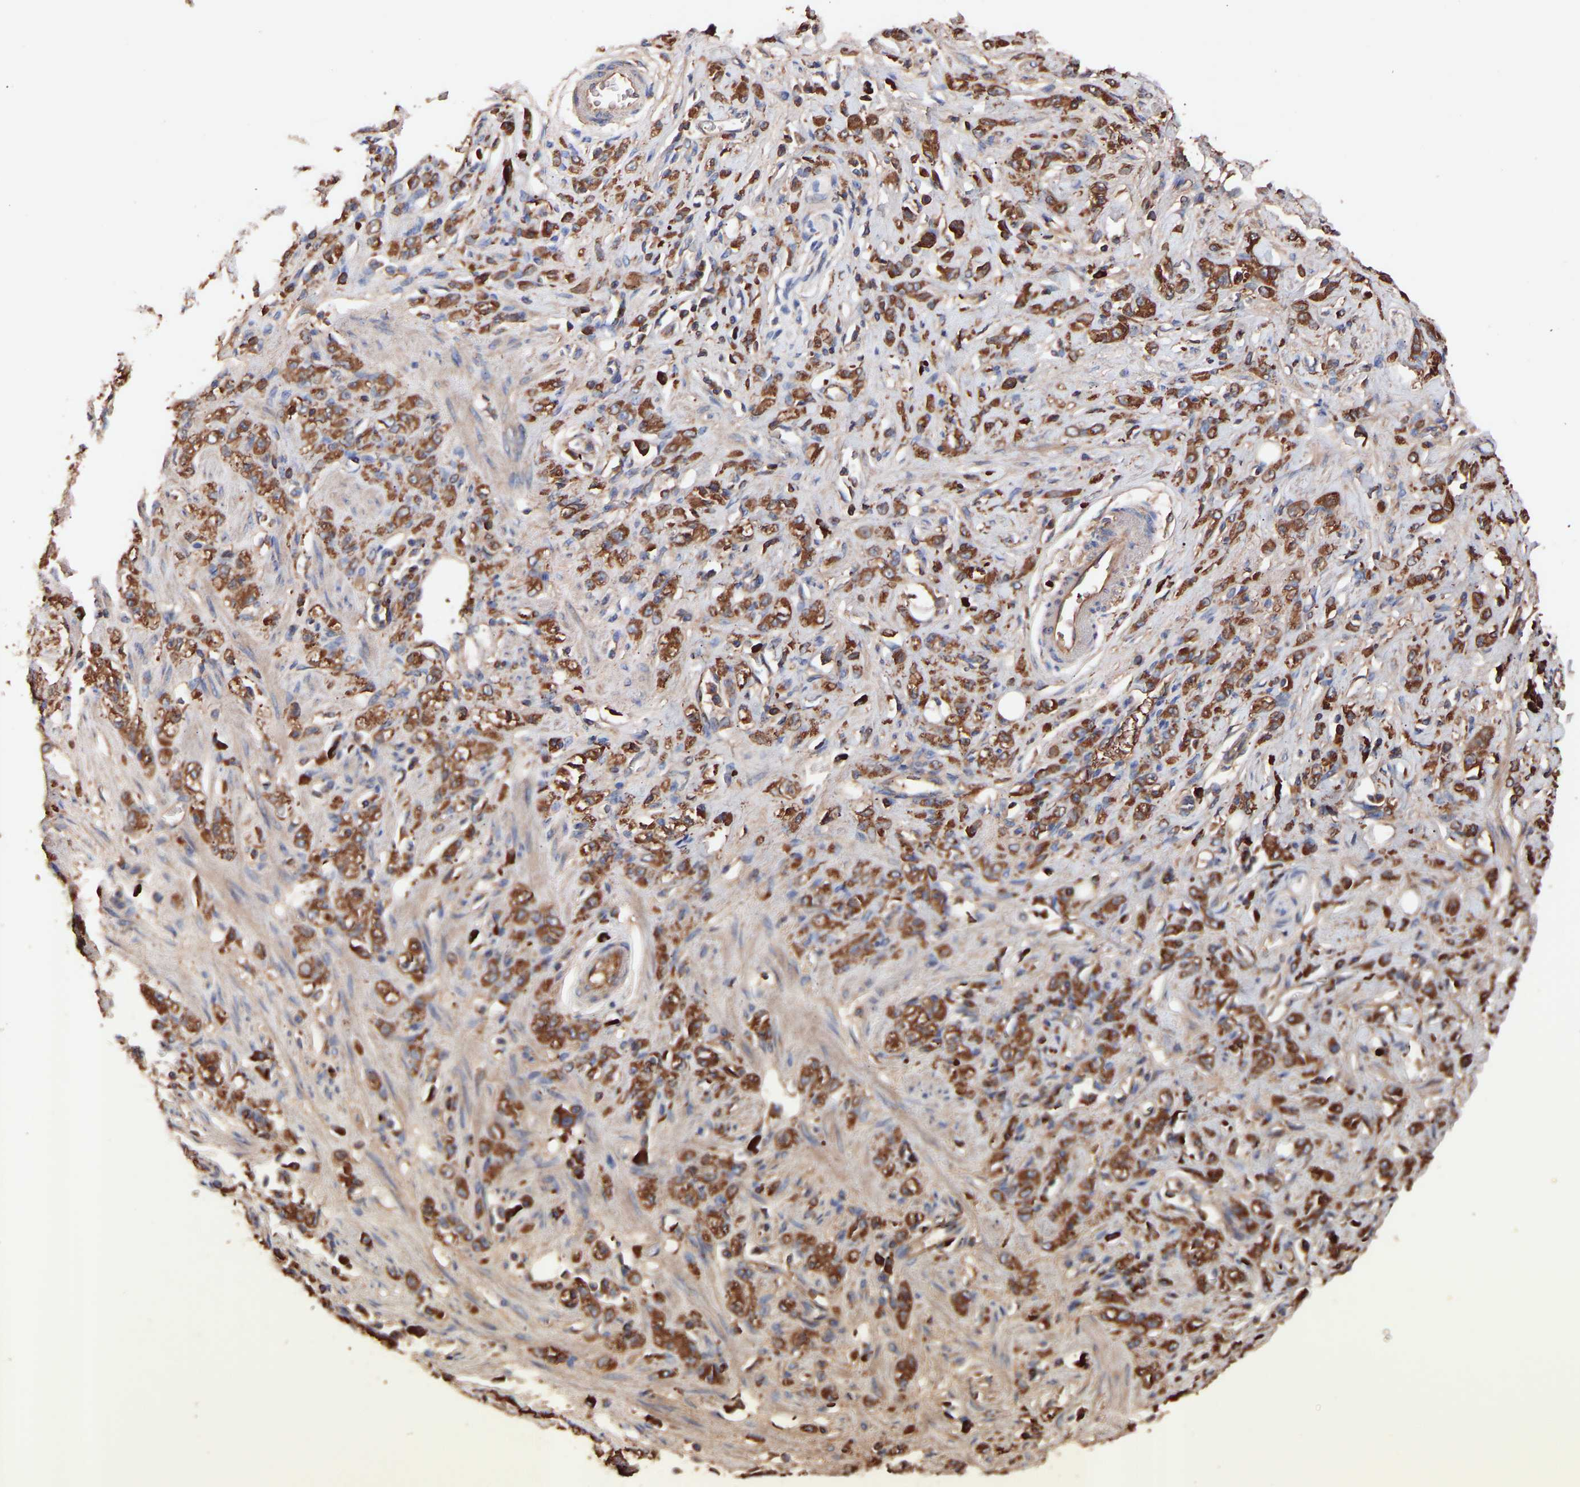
{"staining": {"intensity": "moderate", "quantity": ">75%", "location": "cytoplasmic/membranous"}, "tissue": "stomach cancer", "cell_type": "Tumor cells", "image_type": "cancer", "snomed": [{"axis": "morphology", "description": "Normal tissue, NOS"}, {"axis": "morphology", "description": "Adenocarcinoma, NOS"}, {"axis": "topography", "description": "Stomach"}], "caption": "Immunohistochemical staining of stomach adenocarcinoma displays medium levels of moderate cytoplasmic/membranous staining in about >75% of tumor cells.", "gene": "TMEM268", "patient": {"sex": "male", "age": 82}}